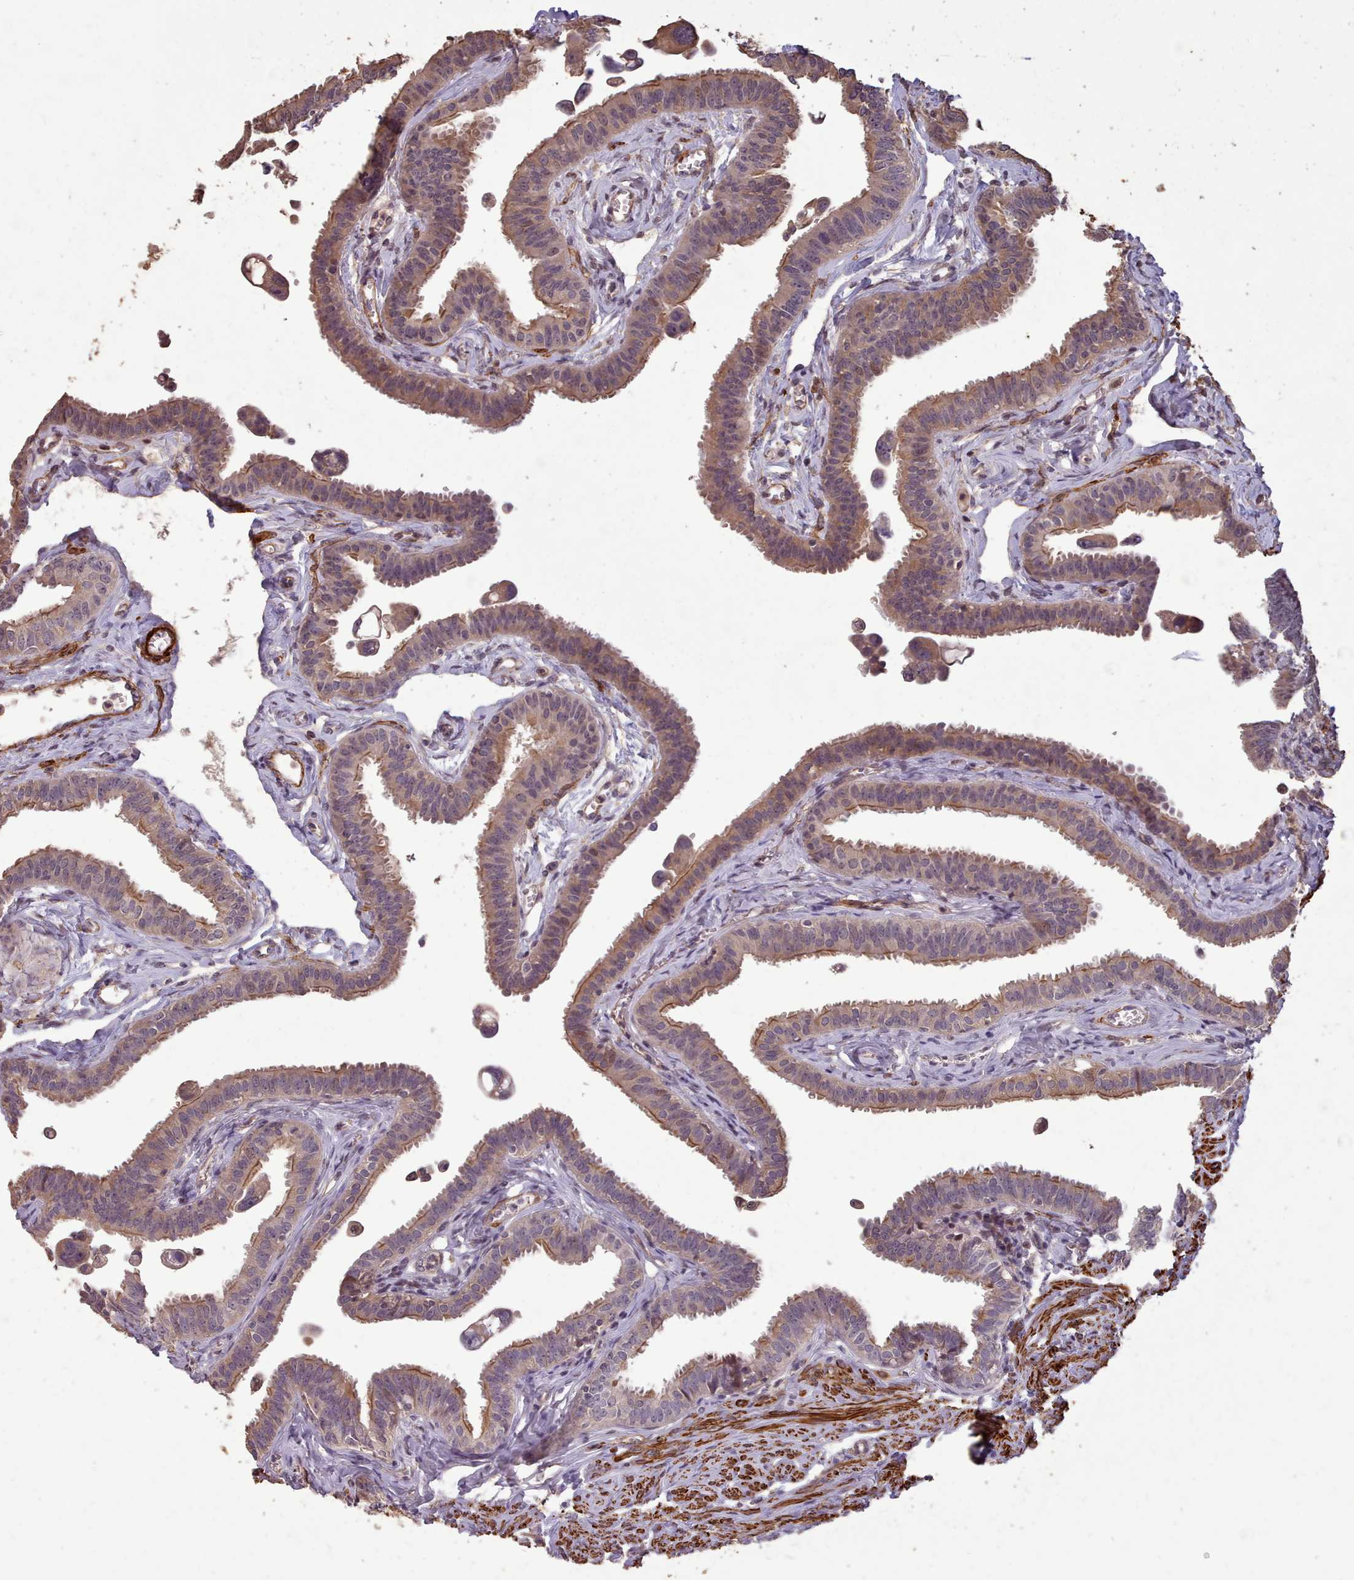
{"staining": {"intensity": "moderate", "quantity": ">75%", "location": "cytoplasmic/membranous"}, "tissue": "fallopian tube", "cell_type": "Glandular cells", "image_type": "normal", "snomed": [{"axis": "morphology", "description": "Normal tissue, NOS"}, {"axis": "morphology", "description": "Carcinoma, NOS"}, {"axis": "topography", "description": "Fallopian tube"}, {"axis": "topography", "description": "Ovary"}], "caption": "Unremarkable fallopian tube displays moderate cytoplasmic/membranous expression in about >75% of glandular cells.", "gene": "NLRC4", "patient": {"sex": "female", "age": 59}}